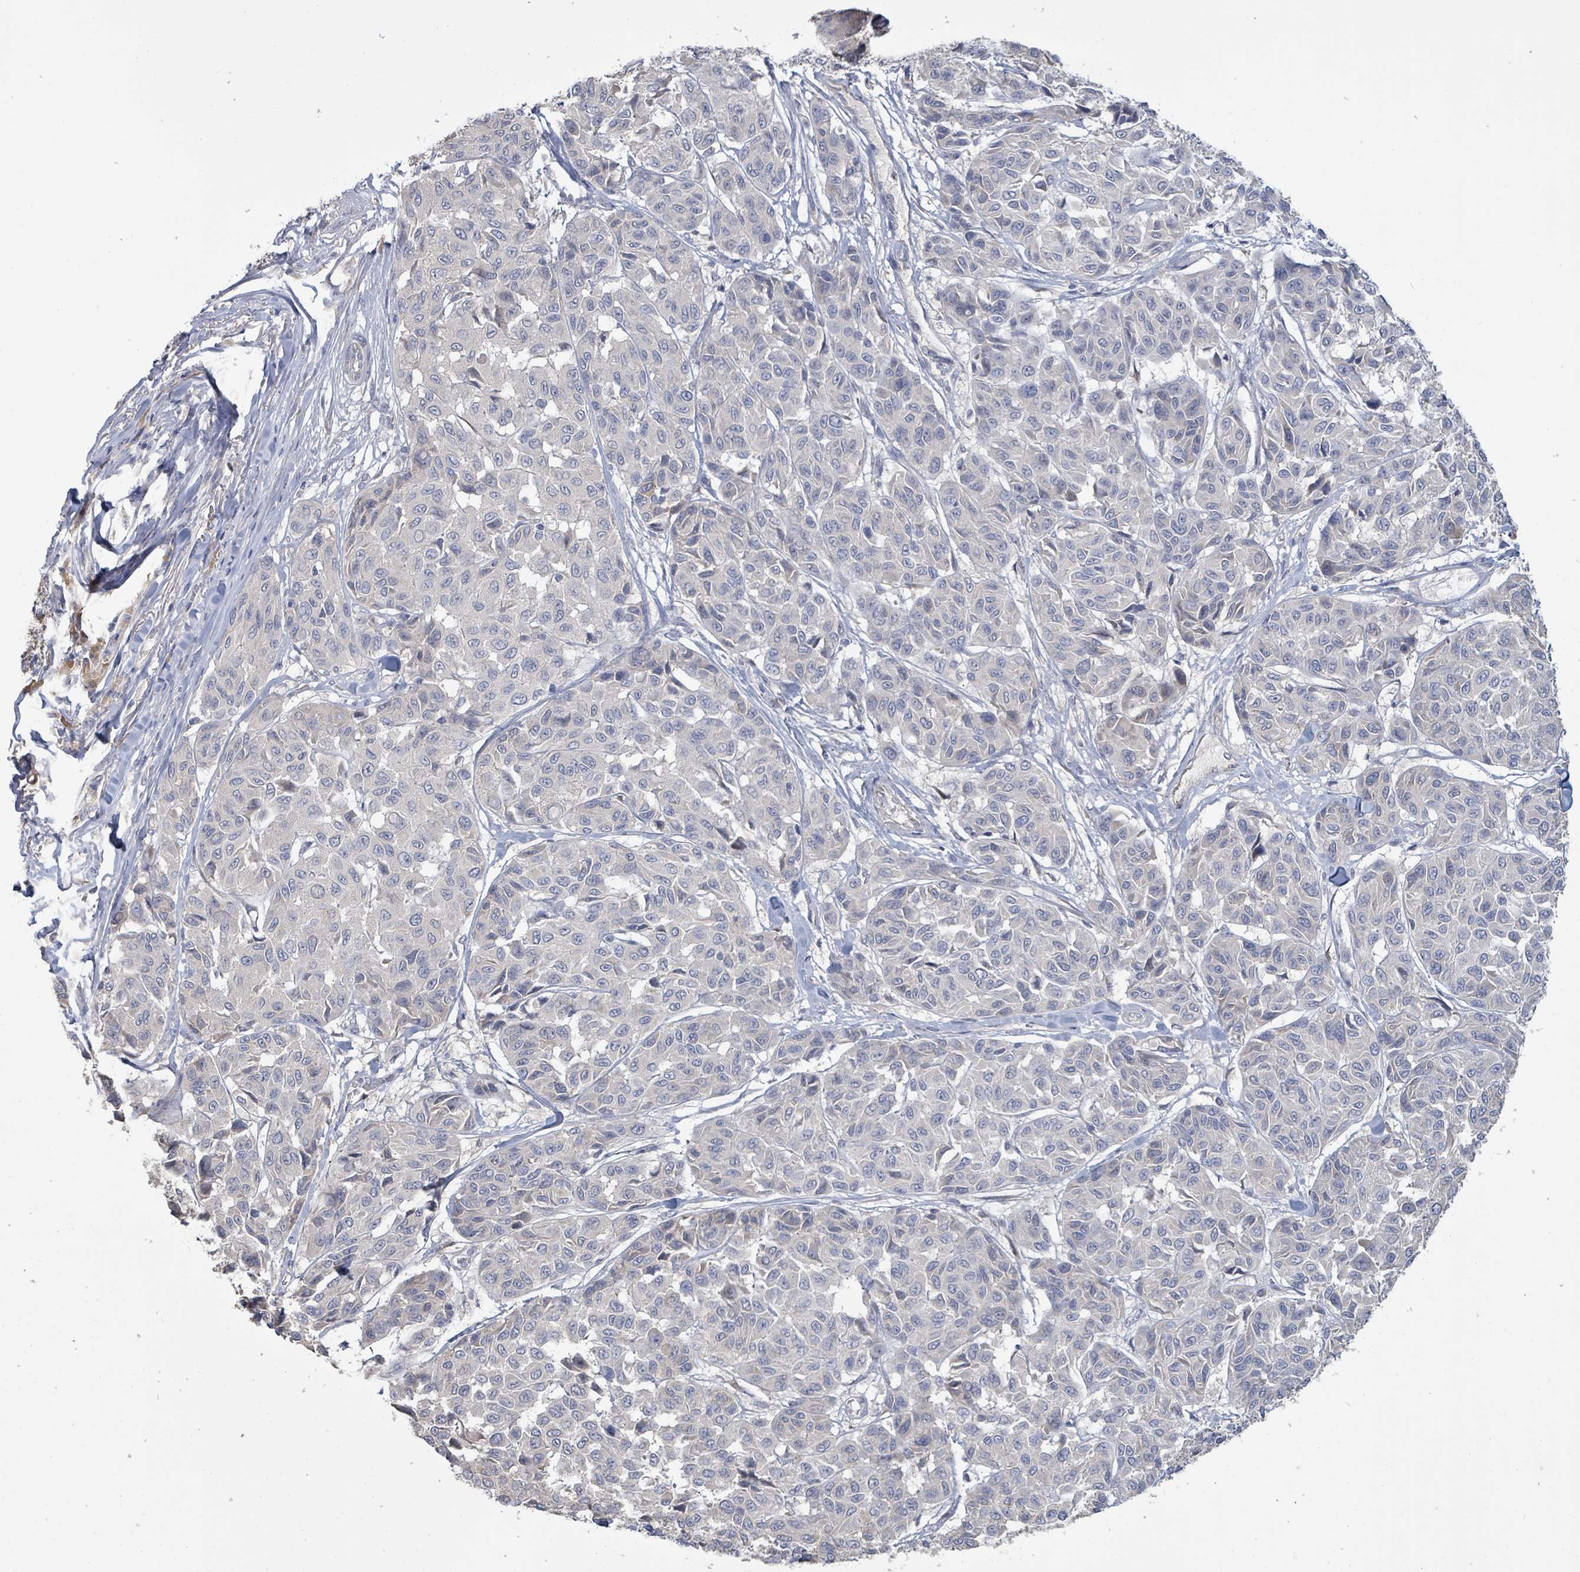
{"staining": {"intensity": "negative", "quantity": "none", "location": "none"}, "tissue": "melanoma", "cell_type": "Tumor cells", "image_type": "cancer", "snomed": [{"axis": "morphology", "description": "Malignant melanoma, NOS"}, {"axis": "topography", "description": "Skin"}], "caption": "Tumor cells show no significant expression in malignant melanoma.", "gene": "KCNS2", "patient": {"sex": "female", "age": 66}}